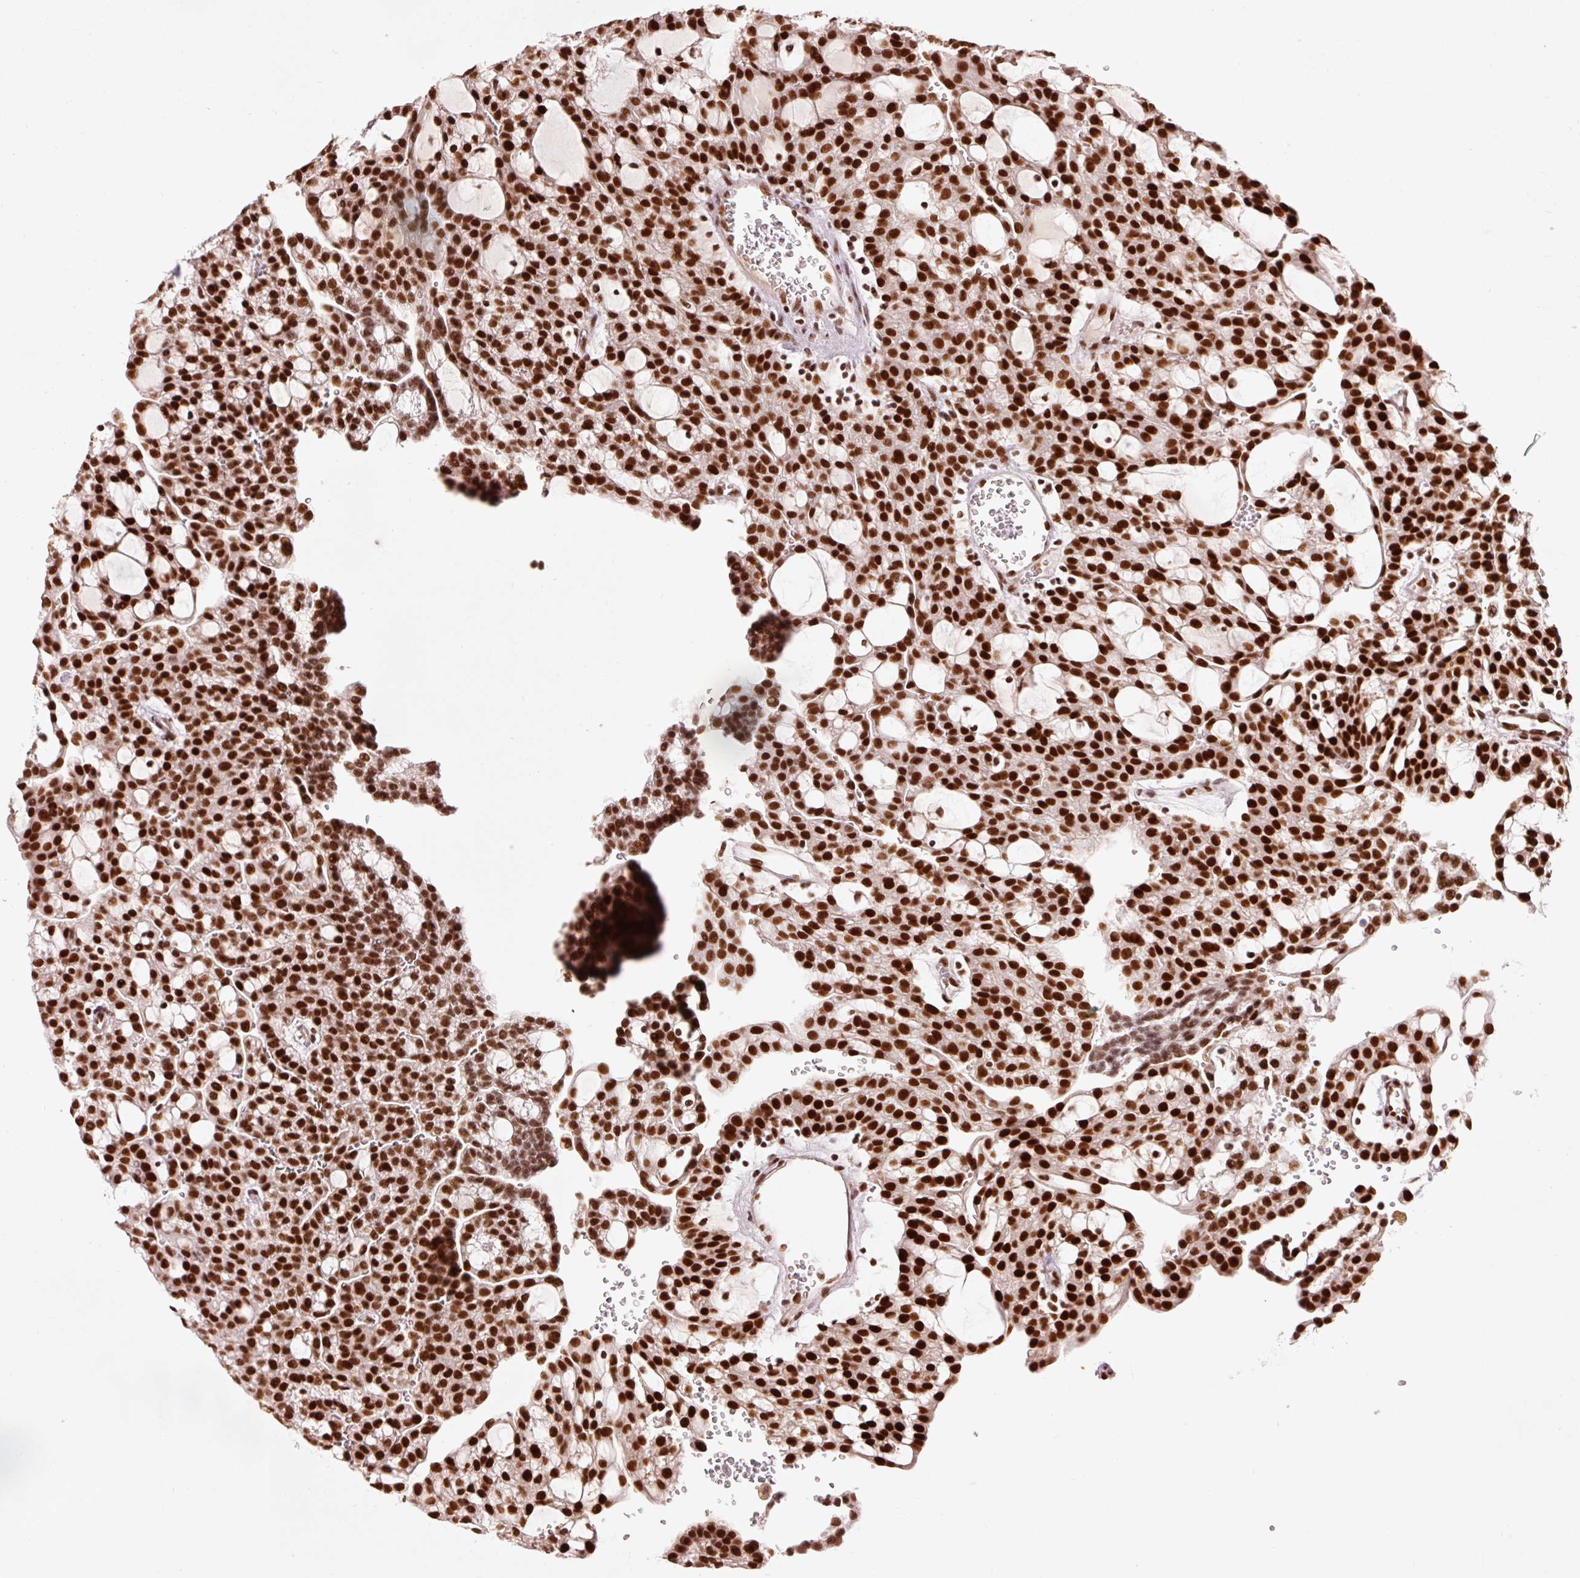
{"staining": {"intensity": "strong", "quantity": ">75%", "location": "nuclear"}, "tissue": "renal cancer", "cell_type": "Tumor cells", "image_type": "cancer", "snomed": [{"axis": "morphology", "description": "Adenocarcinoma, NOS"}, {"axis": "topography", "description": "Kidney"}], "caption": "Immunohistochemistry (DAB (3,3'-diaminobenzidine)) staining of renal cancer (adenocarcinoma) reveals strong nuclear protein staining in about >75% of tumor cells.", "gene": "ZBTB44", "patient": {"sex": "male", "age": 63}}